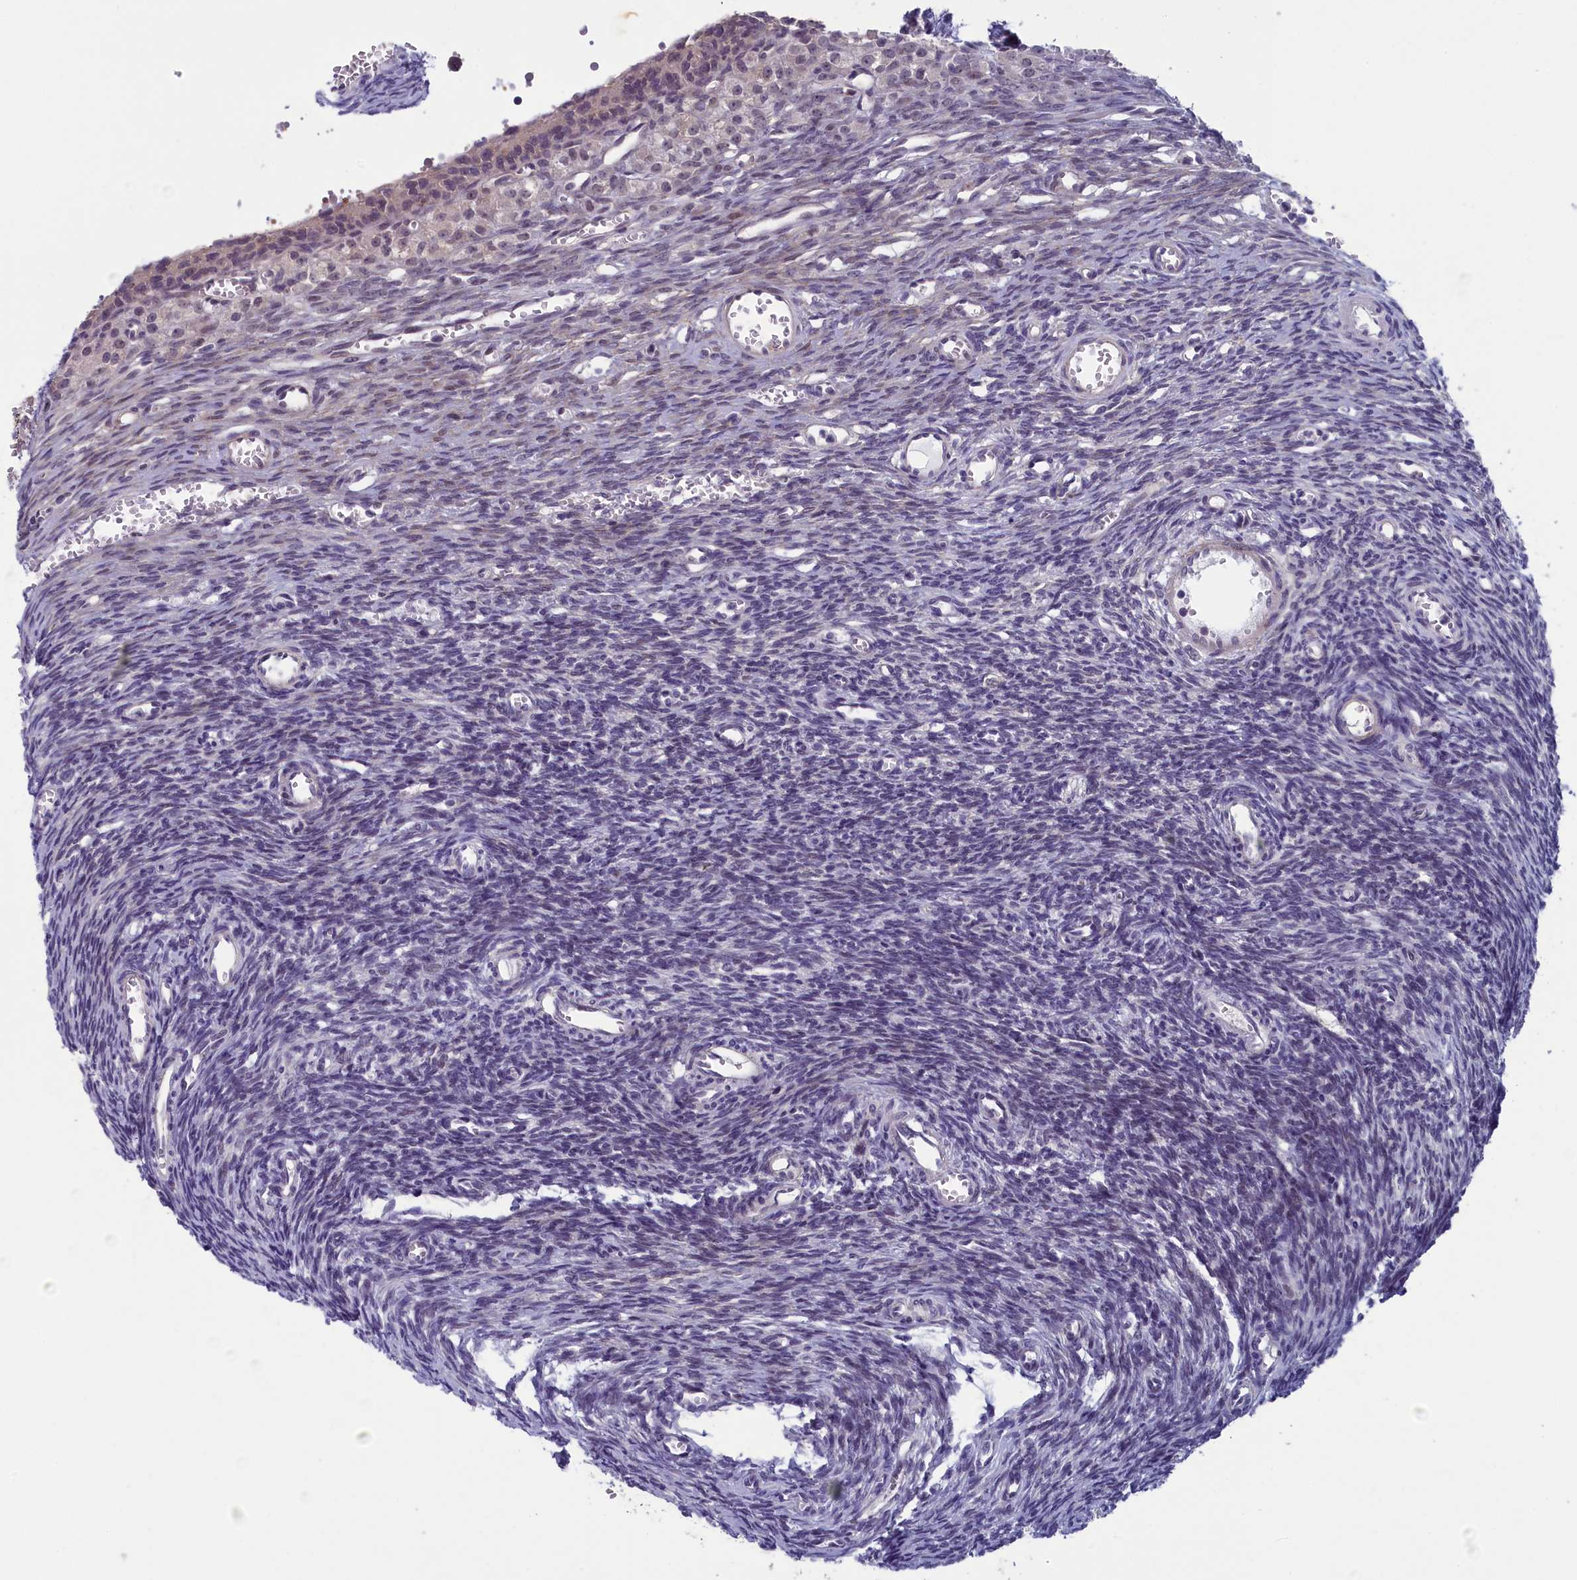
{"staining": {"intensity": "negative", "quantity": "none", "location": "none"}, "tissue": "ovary", "cell_type": "Ovarian stroma cells", "image_type": "normal", "snomed": [{"axis": "morphology", "description": "Normal tissue, NOS"}, {"axis": "topography", "description": "Ovary"}], "caption": "This is a image of immunohistochemistry (IHC) staining of normal ovary, which shows no expression in ovarian stroma cells. (IHC, brightfield microscopy, high magnification).", "gene": "CNEP1R1", "patient": {"sex": "female", "age": 39}}